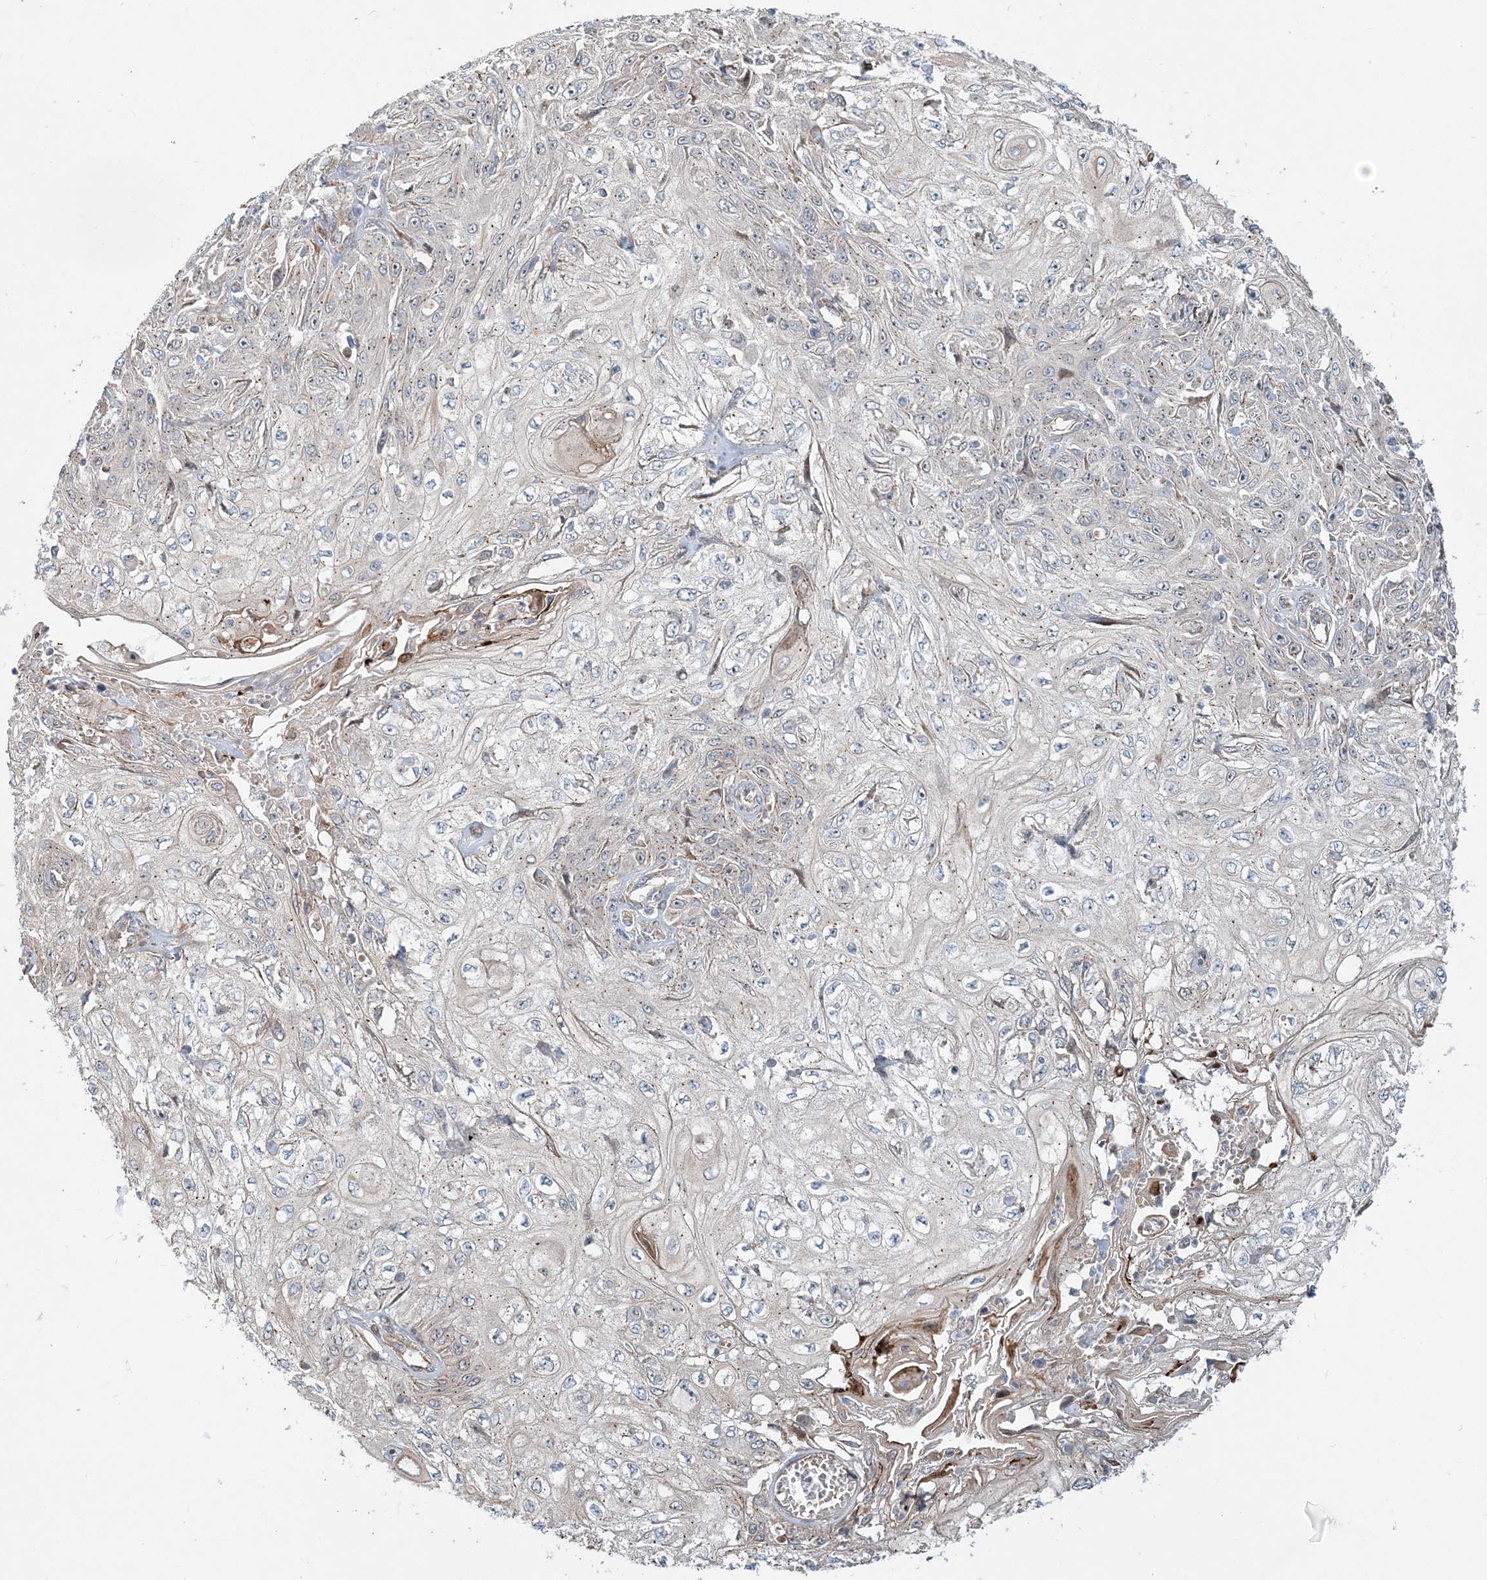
{"staining": {"intensity": "weak", "quantity": "<25%", "location": "cytoplasmic/membranous"}, "tissue": "skin cancer", "cell_type": "Tumor cells", "image_type": "cancer", "snomed": [{"axis": "morphology", "description": "Squamous cell carcinoma, NOS"}, {"axis": "morphology", "description": "Squamous cell carcinoma, metastatic, NOS"}, {"axis": "topography", "description": "Skin"}, {"axis": "topography", "description": "Lymph node"}], "caption": "This is an immunohistochemistry (IHC) histopathology image of human skin metastatic squamous cell carcinoma. There is no positivity in tumor cells.", "gene": "CXXC5", "patient": {"sex": "male", "age": 75}}